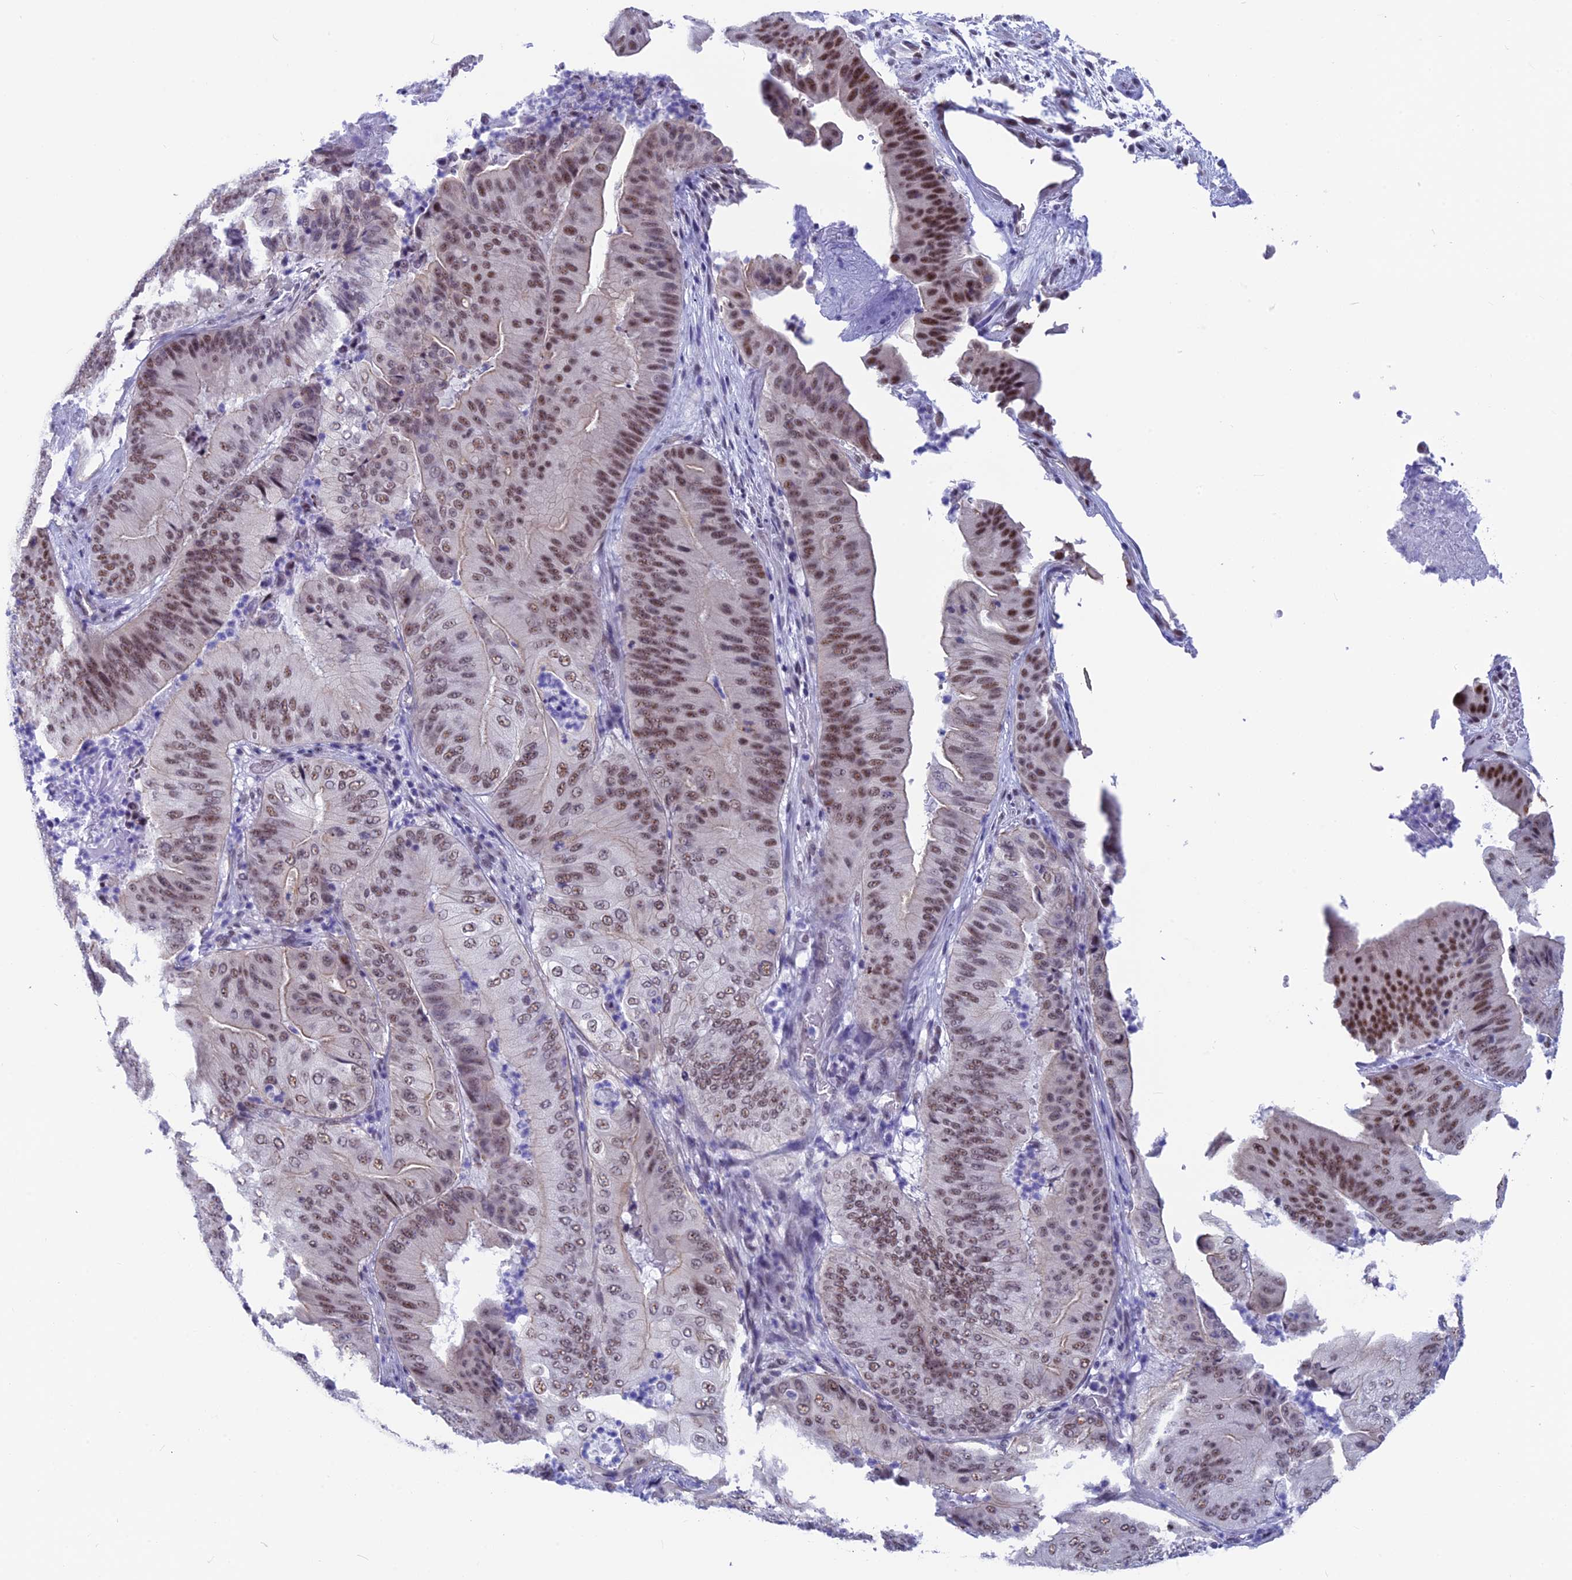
{"staining": {"intensity": "moderate", "quantity": "25%-75%", "location": "nuclear"}, "tissue": "pancreatic cancer", "cell_type": "Tumor cells", "image_type": "cancer", "snomed": [{"axis": "morphology", "description": "Adenocarcinoma, NOS"}, {"axis": "topography", "description": "Pancreas"}], "caption": "Immunohistochemistry (IHC) micrograph of human adenocarcinoma (pancreatic) stained for a protein (brown), which exhibits medium levels of moderate nuclear staining in about 25%-75% of tumor cells.", "gene": "SRSF5", "patient": {"sex": "female", "age": 77}}